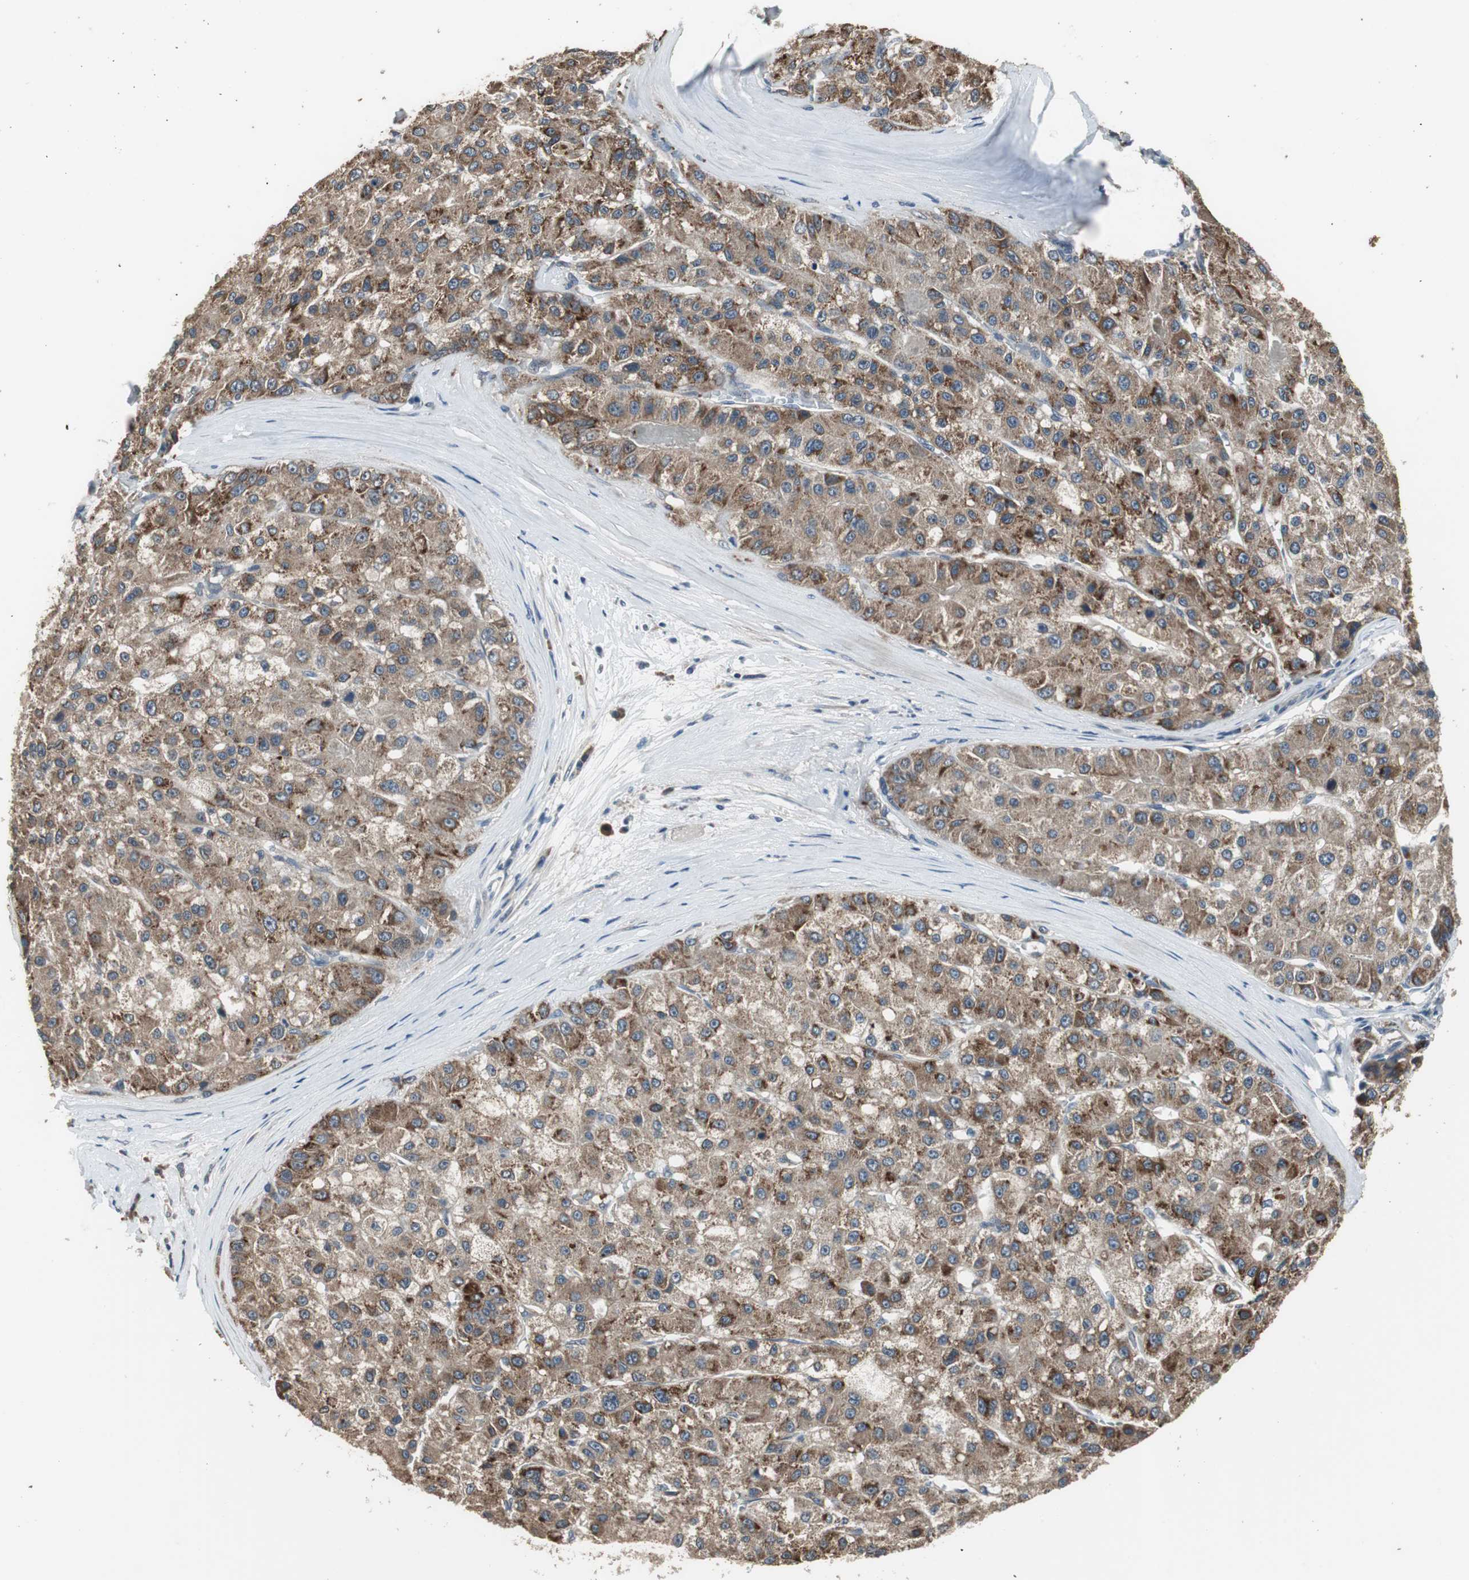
{"staining": {"intensity": "moderate", "quantity": ">75%", "location": "cytoplasmic/membranous"}, "tissue": "liver cancer", "cell_type": "Tumor cells", "image_type": "cancer", "snomed": [{"axis": "morphology", "description": "Carcinoma, Hepatocellular, NOS"}, {"axis": "topography", "description": "Liver"}], "caption": "Immunohistochemistry image of neoplastic tissue: human liver hepatocellular carcinoma stained using IHC demonstrates medium levels of moderate protein expression localized specifically in the cytoplasmic/membranous of tumor cells, appearing as a cytoplasmic/membranous brown color.", "gene": "PI4KB", "patient": {"sex": "male", "age": 80}}